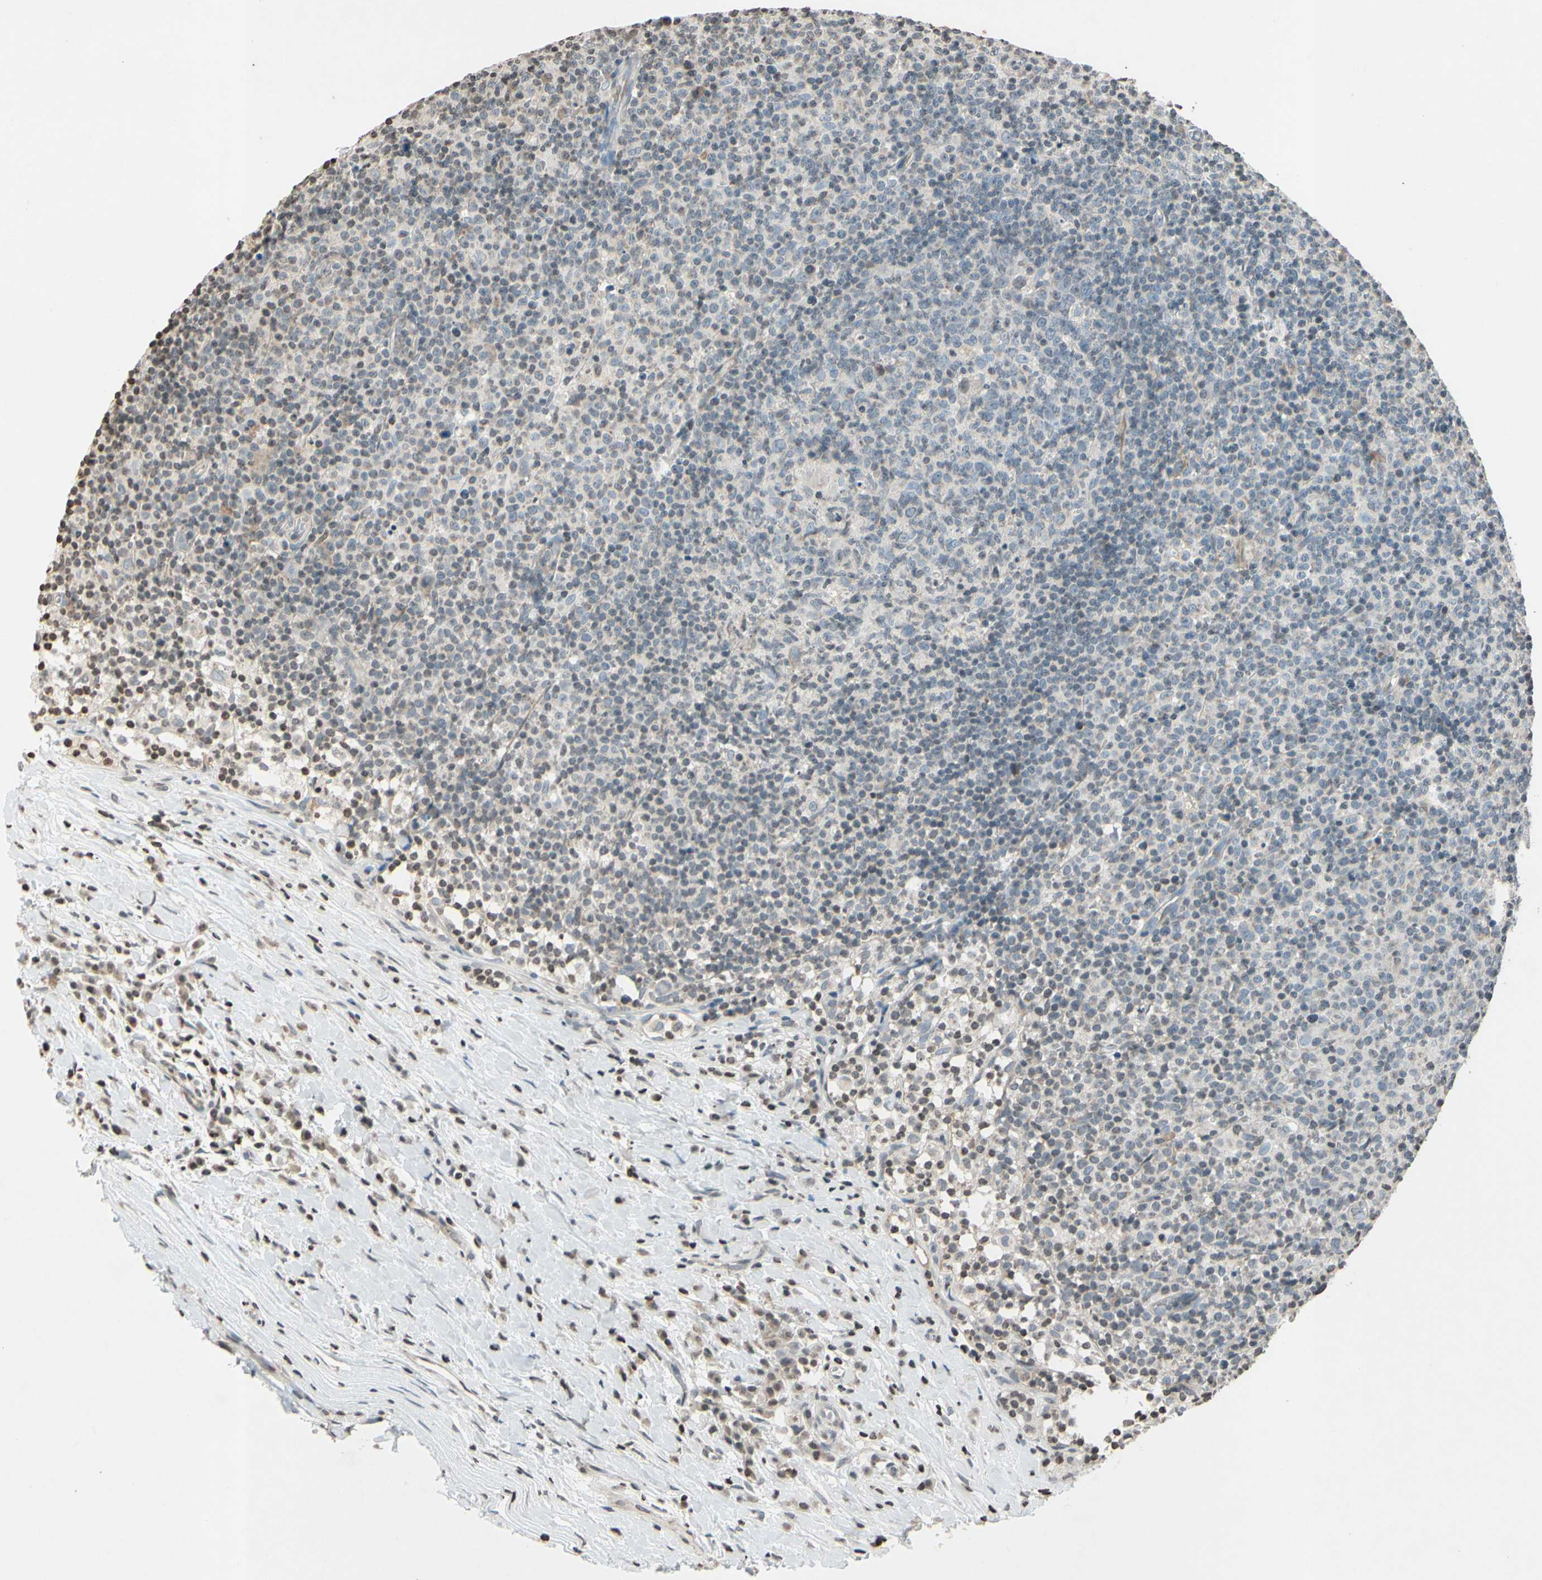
{"staining": {"intensity": "negative", "quantity": "none", "location": "none"}, "tissue": "lymph node", "cell_type": "Germinal center cells", "image_type": "normal", "snomed": [{"axis": "morphology", "description": "Normal tissue, NOS"}, {"axis": "morphology", "description": "Inflammation, NOS"}, {"axis": "topography", "description": "Lymph node"}], "caption": "Immunohistochemistry (IHC) histopathology image of normal lymph node: human lymph node stained with DAB shows no significant protein expression in germinal center cells.", "gene": "CLDN11", "patient": {"sex": "male", "age": 55}}